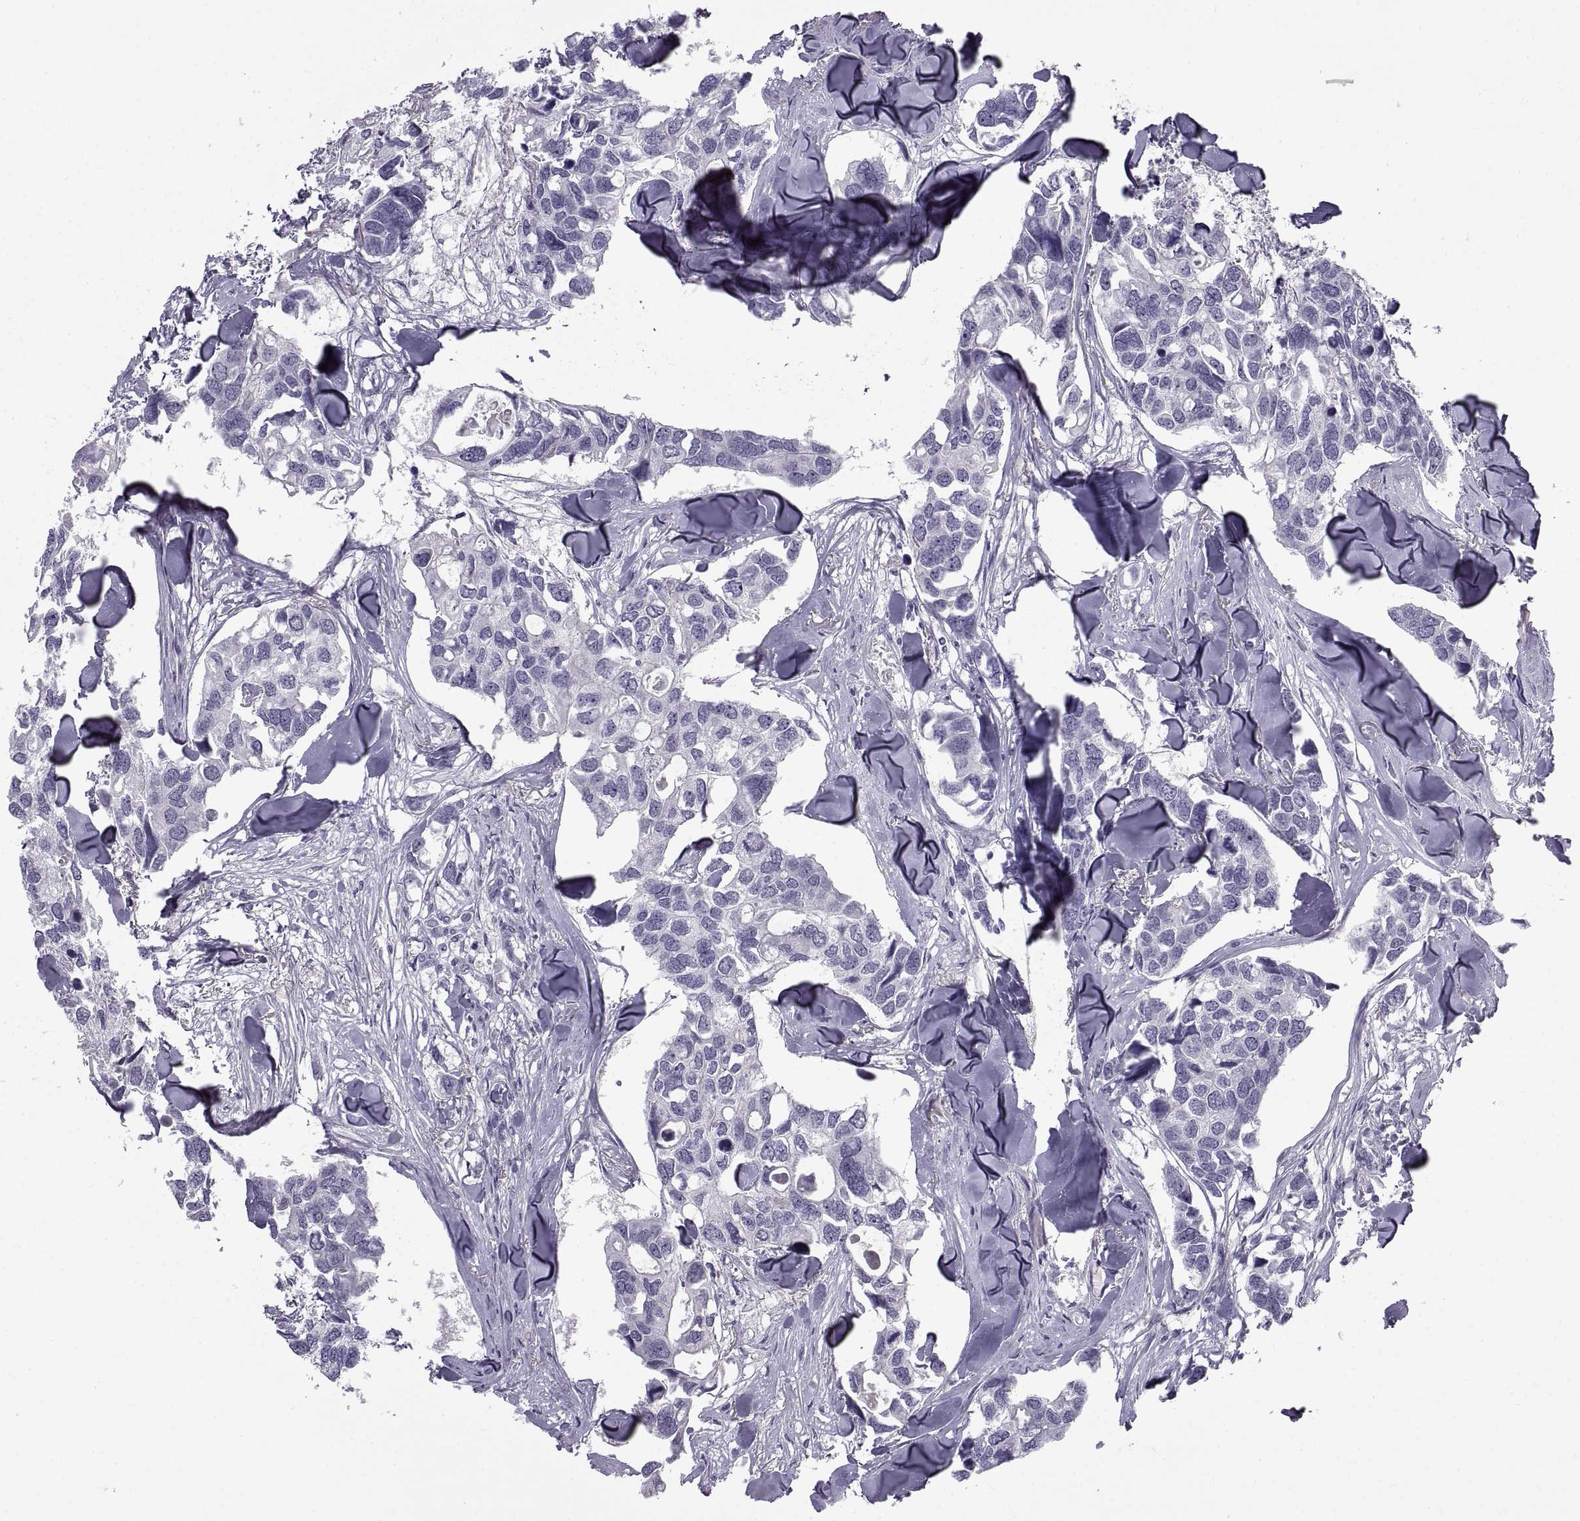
{"staining": {"intensity": "negative", "quantity": "none", "location": "none"}, "tissue": "breast cancer", "cell_type": "Tumor cells", "image_type": "cancer", "snomed": [{"axis": "morphology", "description": "Duct carcinoma"}, {"axis": "topography", "description": "Breast"}], "caption": "Immunohistochemistry micrograph of breast cancer stained for a protein (brown), which demonstrates no positivity in tumor cells.", "gene": "BSPH1", "patient": {"sex": "female", "age": 83}}